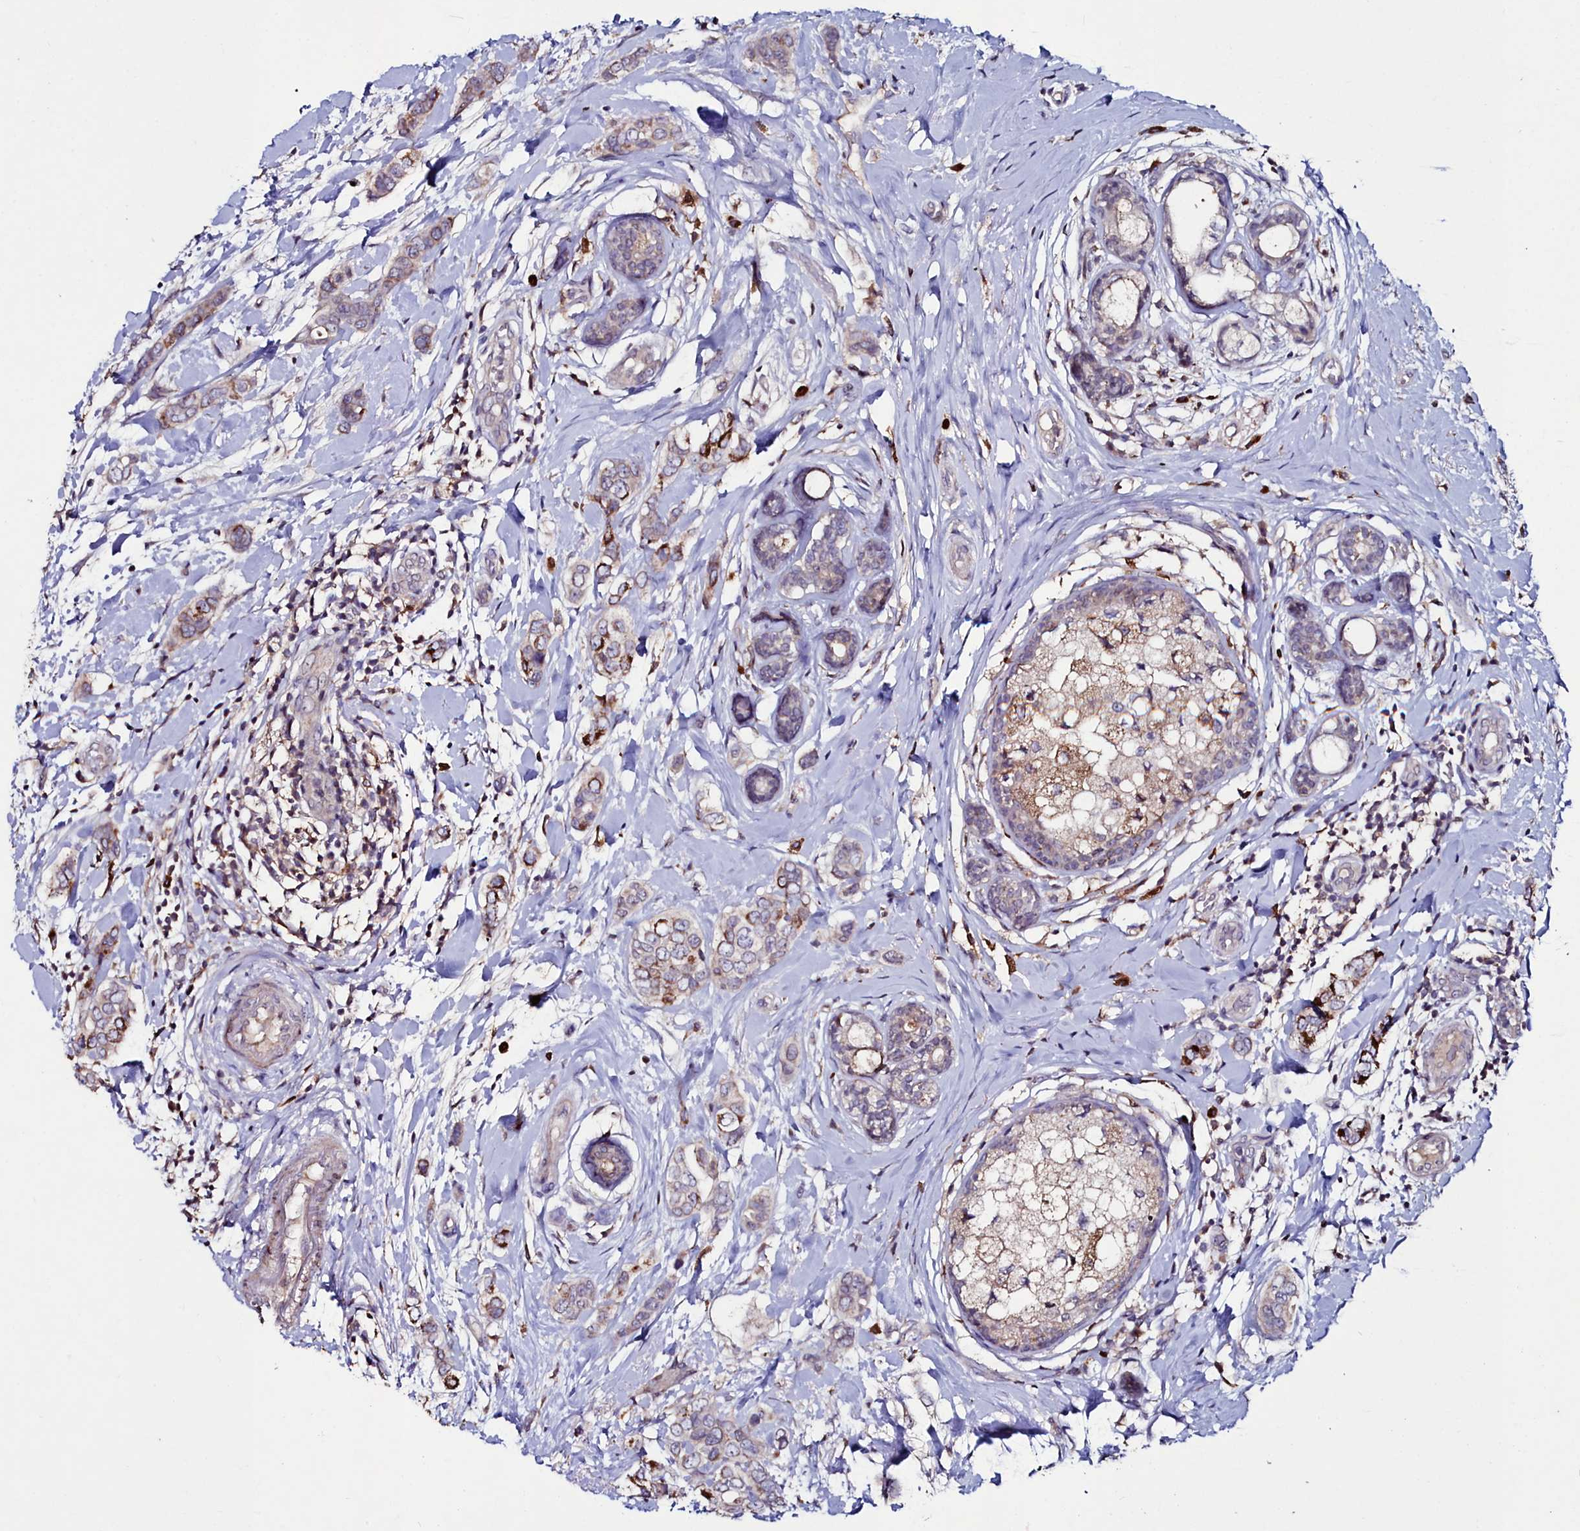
{"staining": {"intensity": "moderate", "quantity": "<25%", "location": "cytoplasmic/membranous"}, "tissue": "breast cancer", "cell_type": "Tumor cells", "image_type": "cancer", "snomed": [{"axis": "morphology", "description": "Lobular carcinoma"}, {"axis": "topography", "description": "Breast"}], "caption": "DAB (3,3'-diaminobenzidine) immunohistochemical staining of breast lobular carcinoma exhibits moderate cytoplasmic/membranous protein expression in approximately <25% of tumor cells.", "gene": "AMBRA1", "patient": {"sex": "female", "age": 51}}